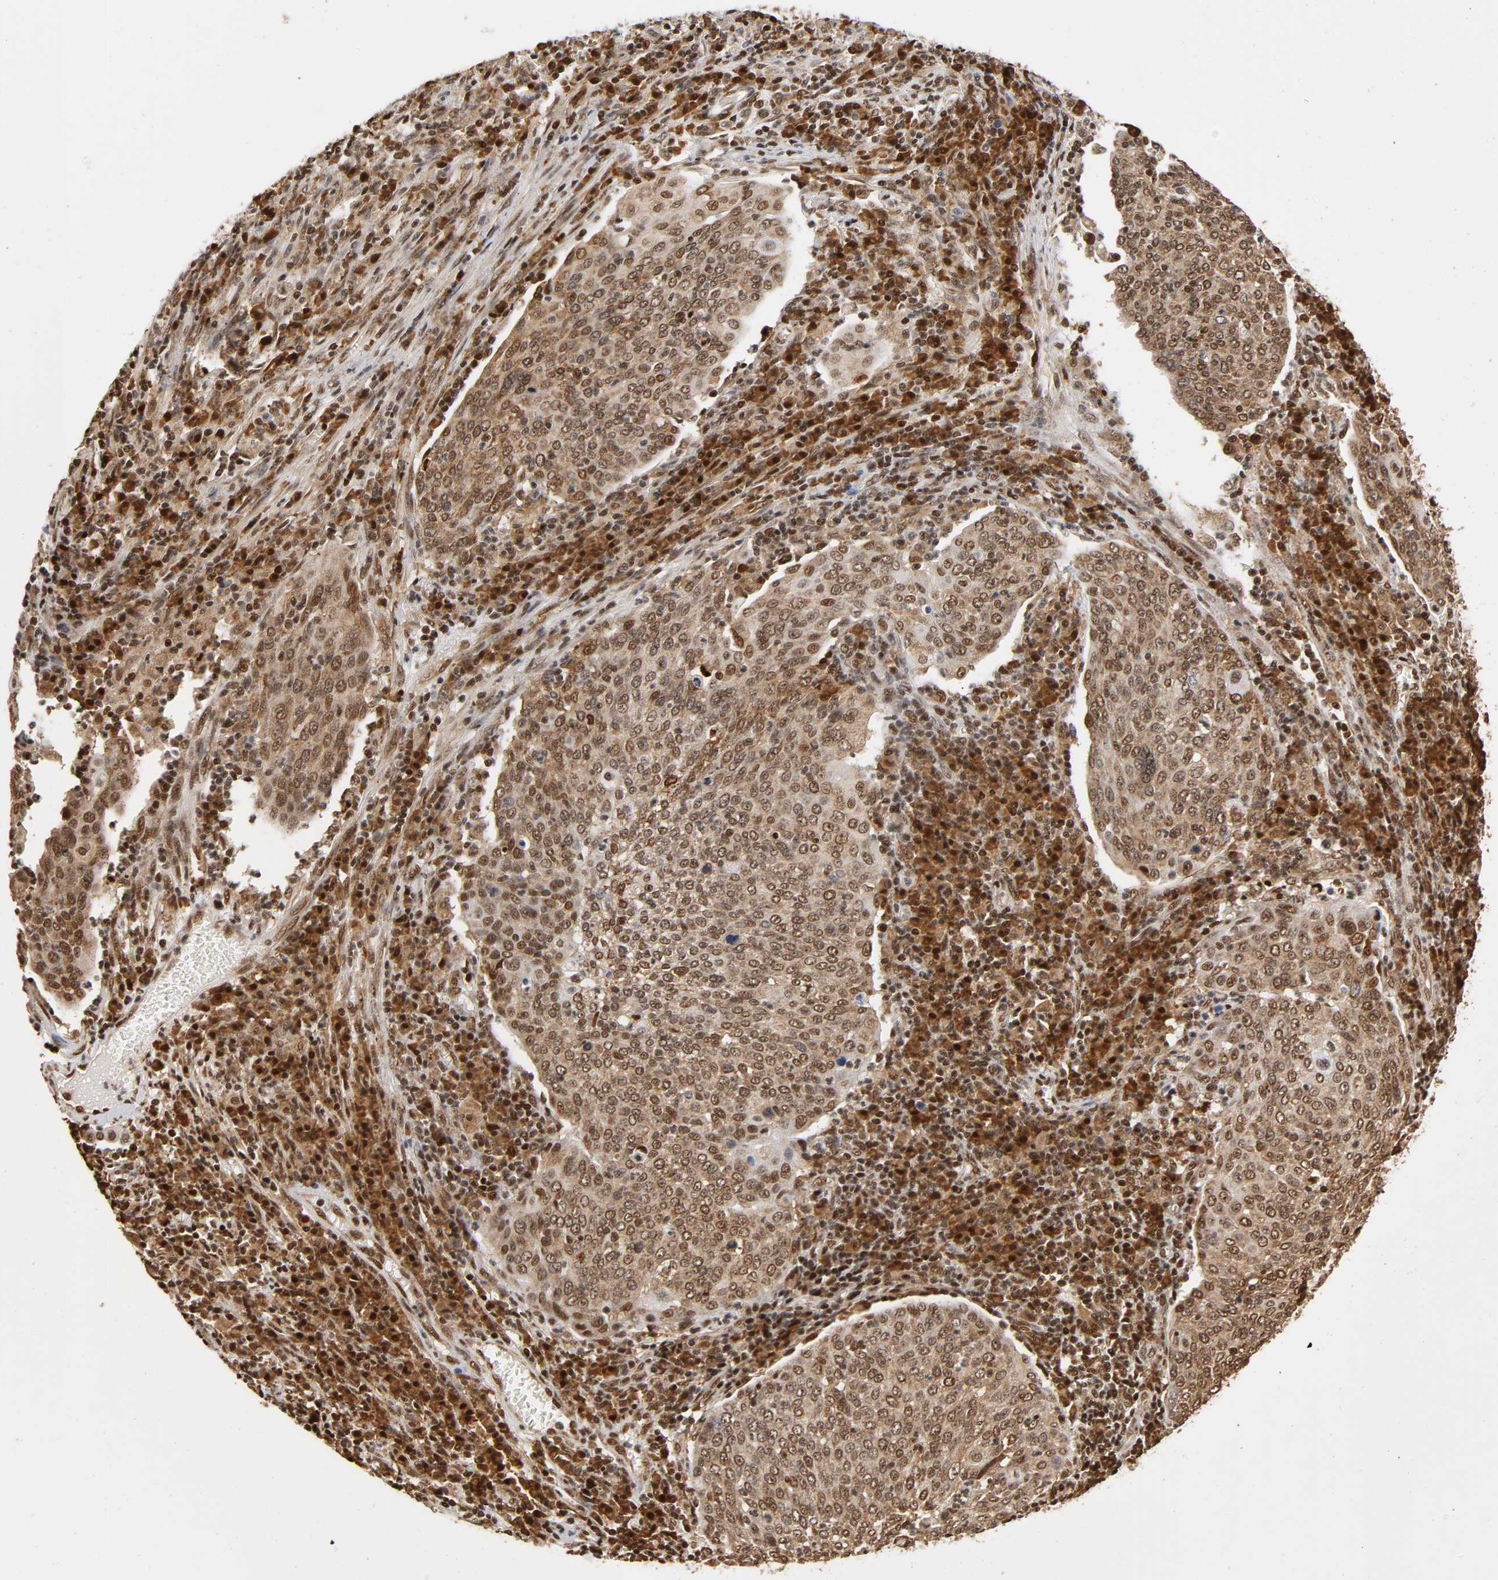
{"staining": {"intensity": "strong", "quantity": ">75%", "location": "cytoplasmic/membranous,nuclear"}, "tissue": "cervical cancer", "cell_type": "Tumor cells", "image_type": "cancer", "snomed": [{"axis": "morphology", "description": "Squamous cell carcinoma, NOS"}, {"axis": "topography", "description": "Cervix"}], "caption": "Brown immunohistochemical staining in cervical cancer demonstrates strong cytoplasmic/membranous and nuclear positivity in approximately >75% of tumor cells.", "gene": "RNF122", "patient": {"sex": "female", "age": 40}}